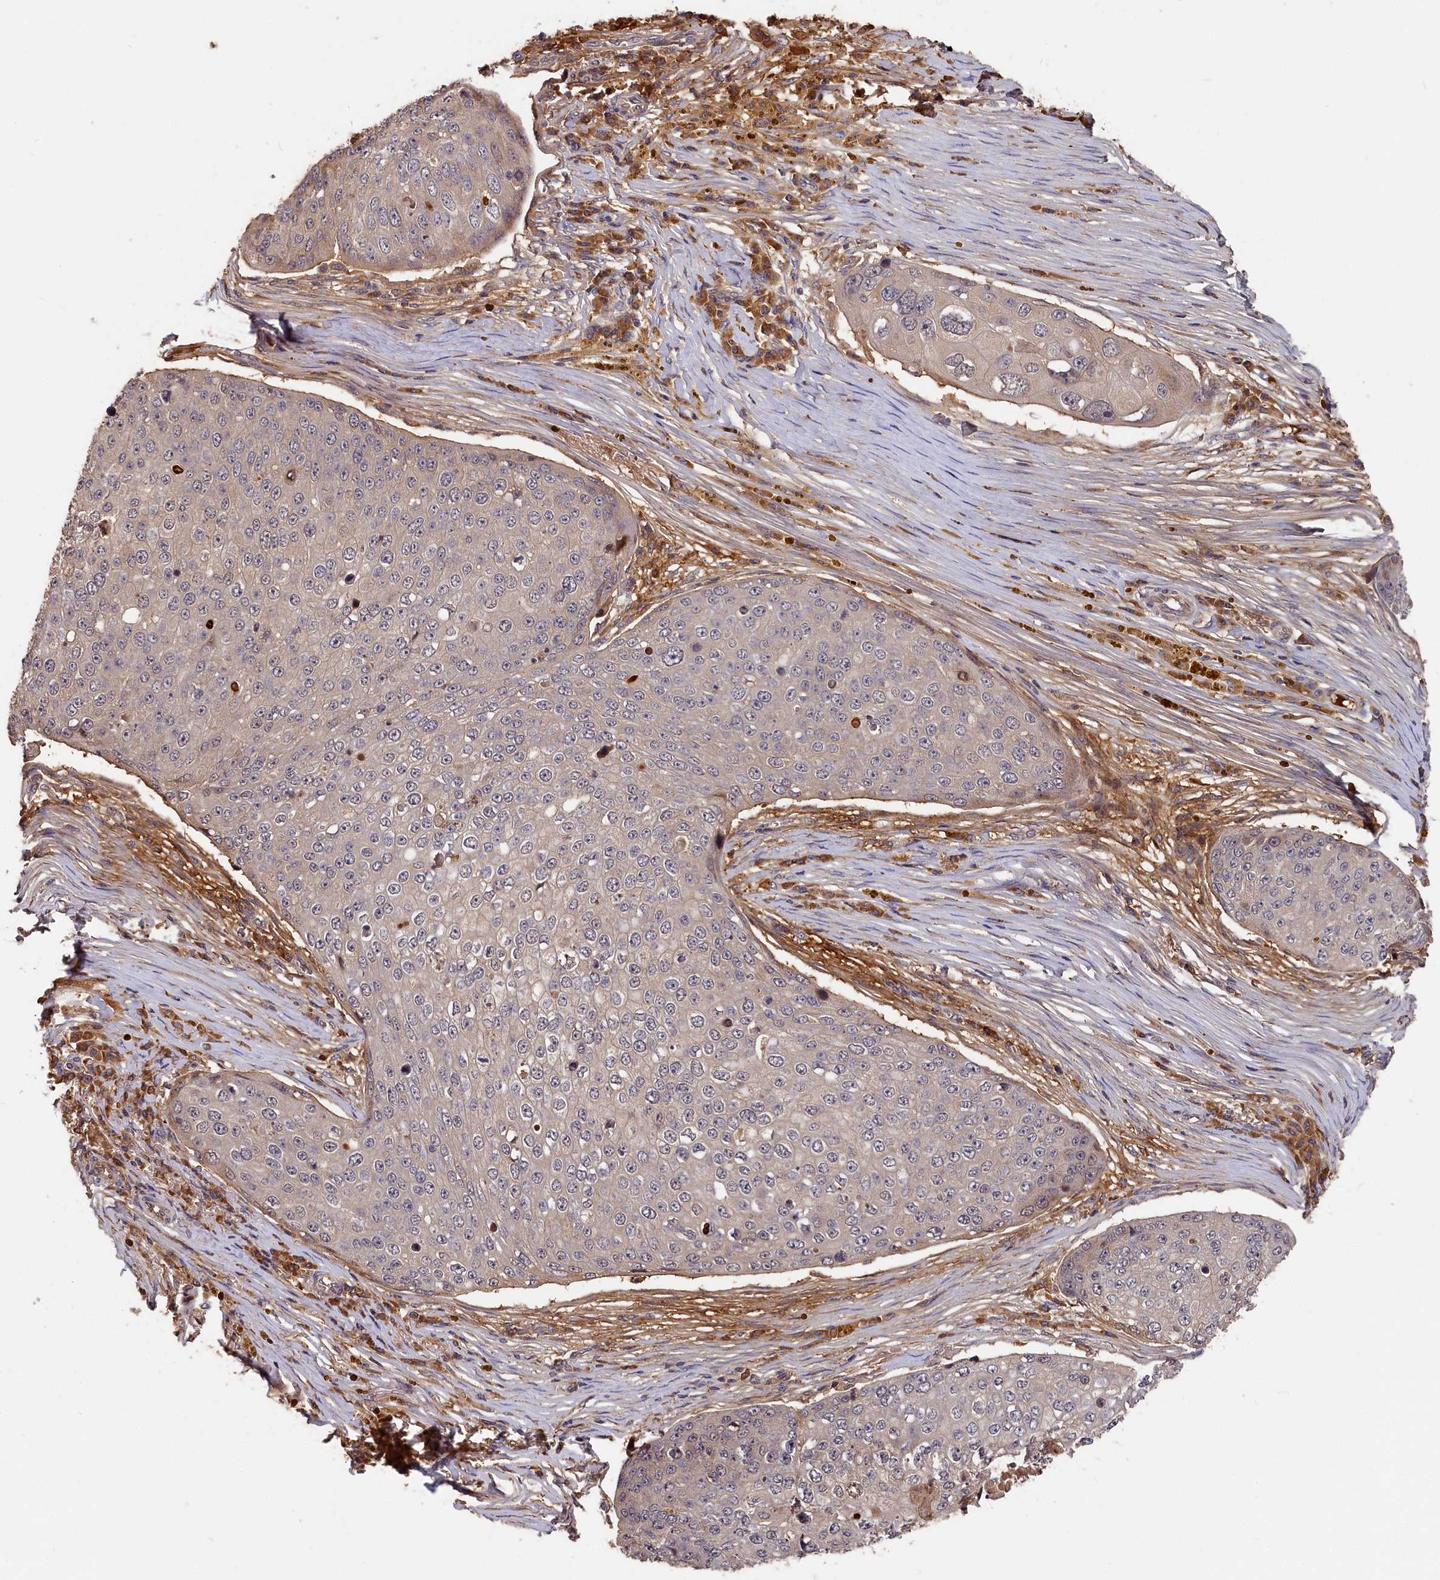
{"staining": {"intensity": "negative", "quantity": "none", "location": "none"}, "tissue": "skin cancer", "cell_type": "Tumor cells", "image_type": "cancer", "snomed": [{"axis": "morphology", "description": "Squamous cell carcinoma, NOS"}, {"axis": "topography", "description": "Skin"}], "caption": "This is an immunohistochemistry (IHC) micrograph of skin squamous cell carcinoma. There is no staining in tumor cells.", "gene": "ITIH1", "patient": {"sex": "male", "age": 71}}